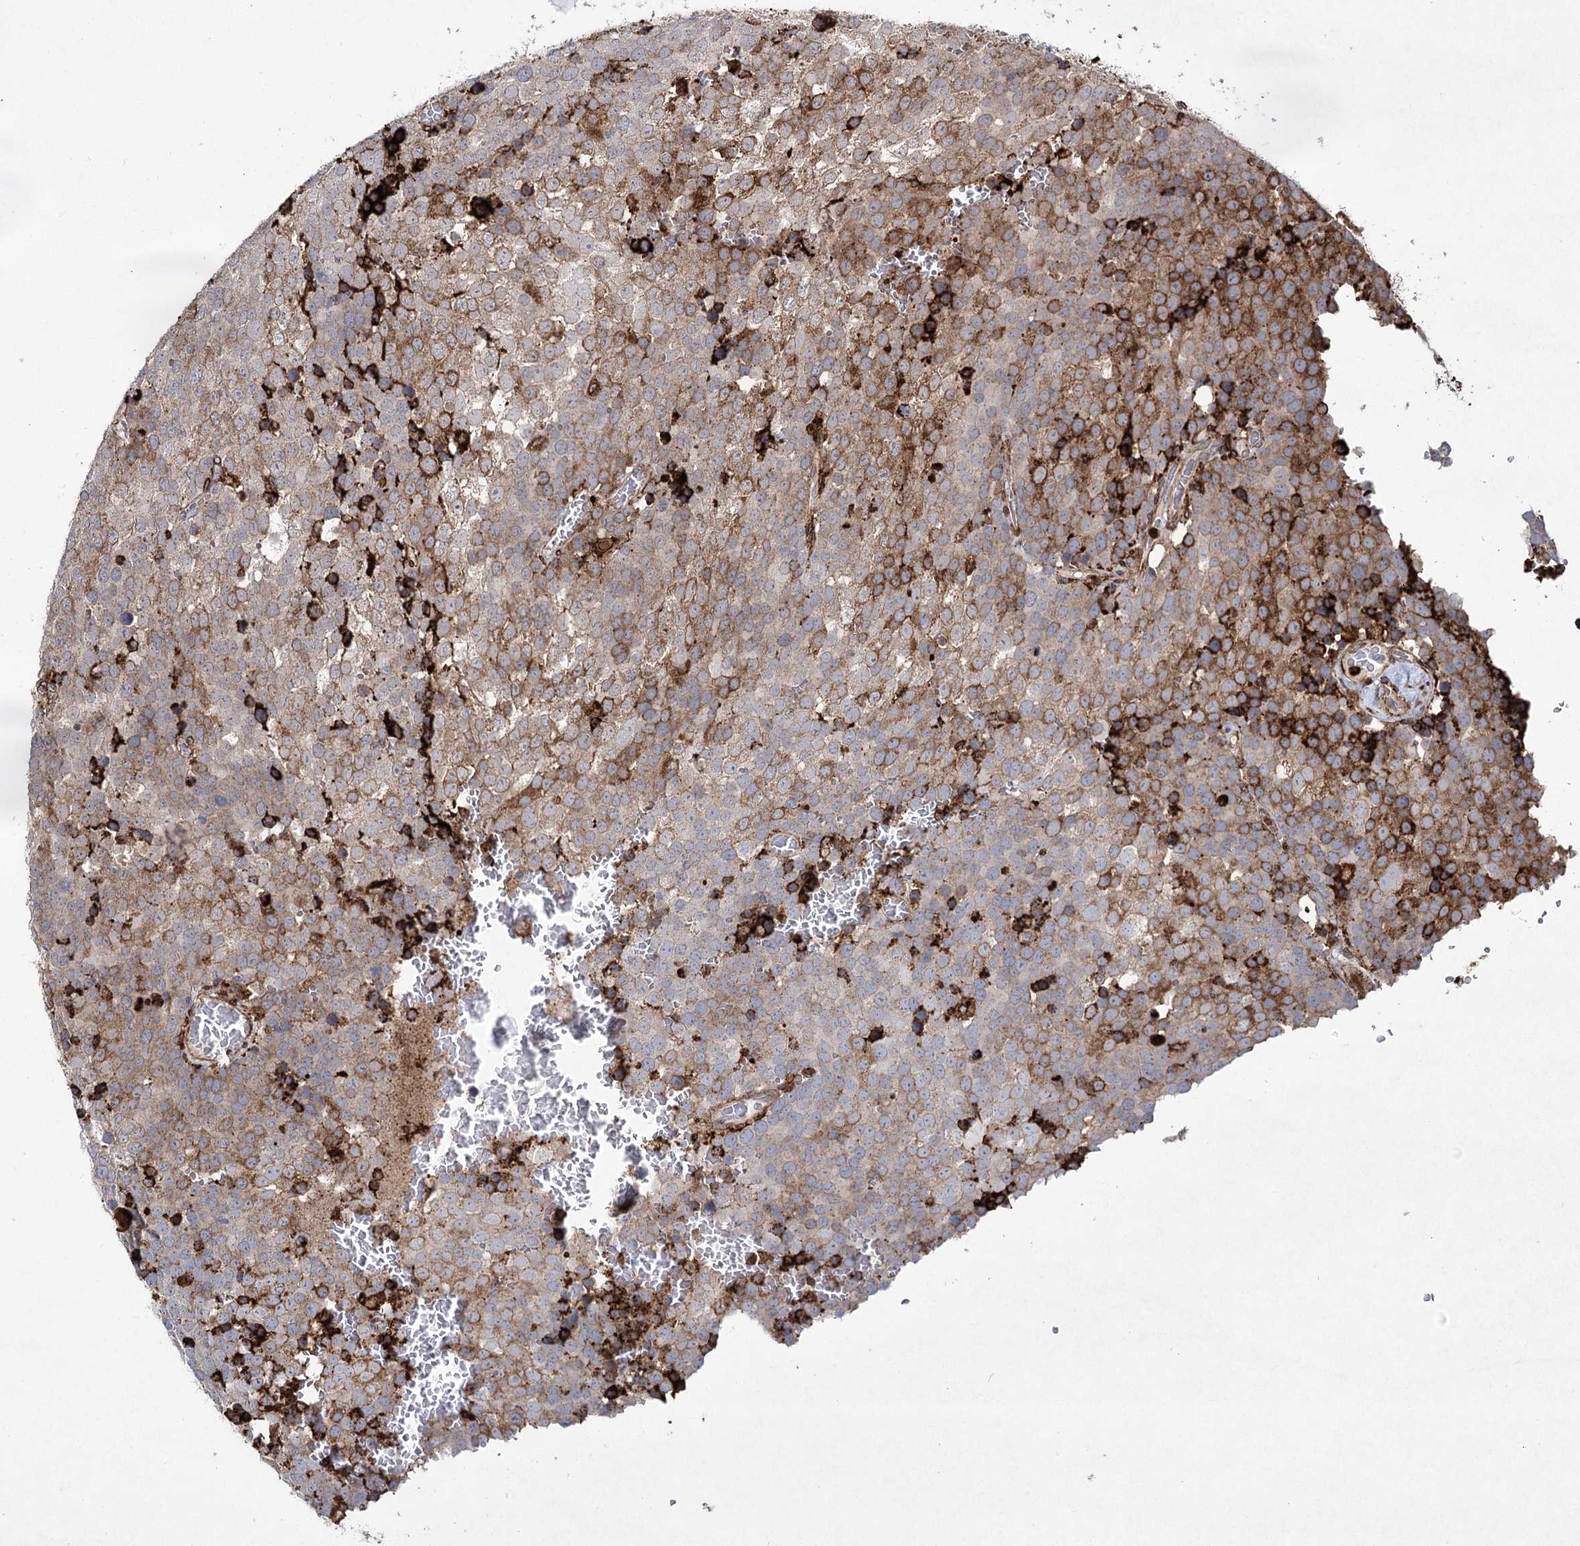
{"staining": {"intensity": "strong", "quantity": "<25%", "location": "cytoplasmic/membranous"}, "tissue": "testis cancer", "cell_type": "Tumor cells", "image_type": "cancer", "snomed": [{"axis": "morphology", "description": "Seminoma, NOS"}, {"axis": "topography", "description": "Testis"}], "caption": "Immunohistochemical staining of testis cancer (seminoma) displays medium levels of strong cytoplasmic/membranous protein positivity in about <25% of tumor cells.", "gene": "DCUN1D4", "patient": {"sex": "male", "age": 71}}